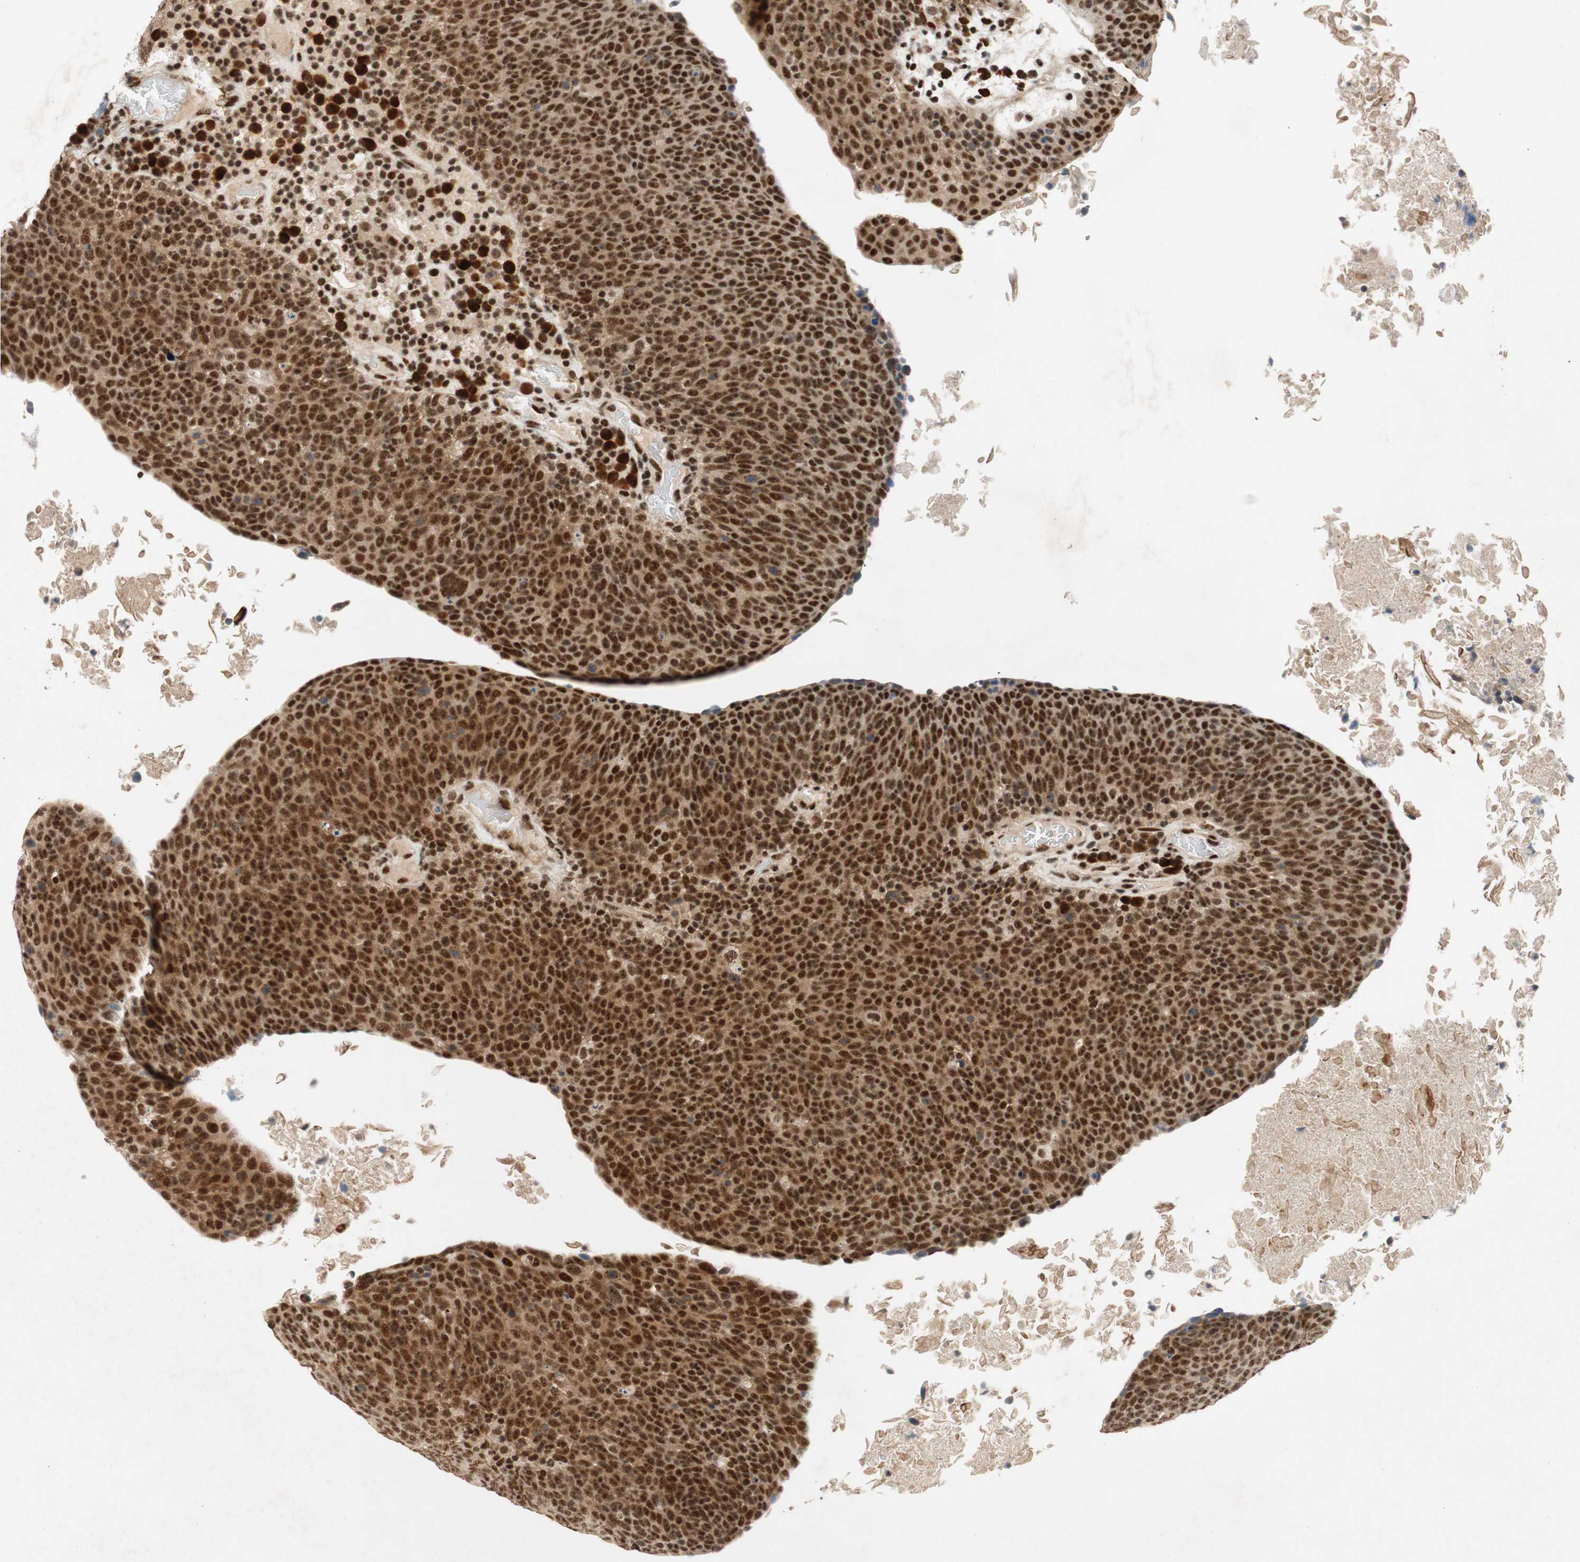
{"staining": {"intensity": "strong", "quantity": ">75%", "location": "nuclear"}, "tissue": "head and neck cancer", "cell_type": "Tumor cells", "image_type": "cancer", "snomed": [{"axis": "morphology", "description": "Squamous cell carcinoma, NOS"}, {"axis": "morphology", "description": "Squamous cell carcinoma, metastatic, NOS"}, {"axis": "topography", "description": "Lymph node"}, {"axis": "topography", "description": "Head-Neck"}], "caption": "Immunohistochemistry (IHC) (DAB) staining of human head and neck cancer demonstrates strong nuclear protein expression in about >75% of tumor cells.", "gene": "NCBP3", "patient": {"sex": "male", "age": 62}}